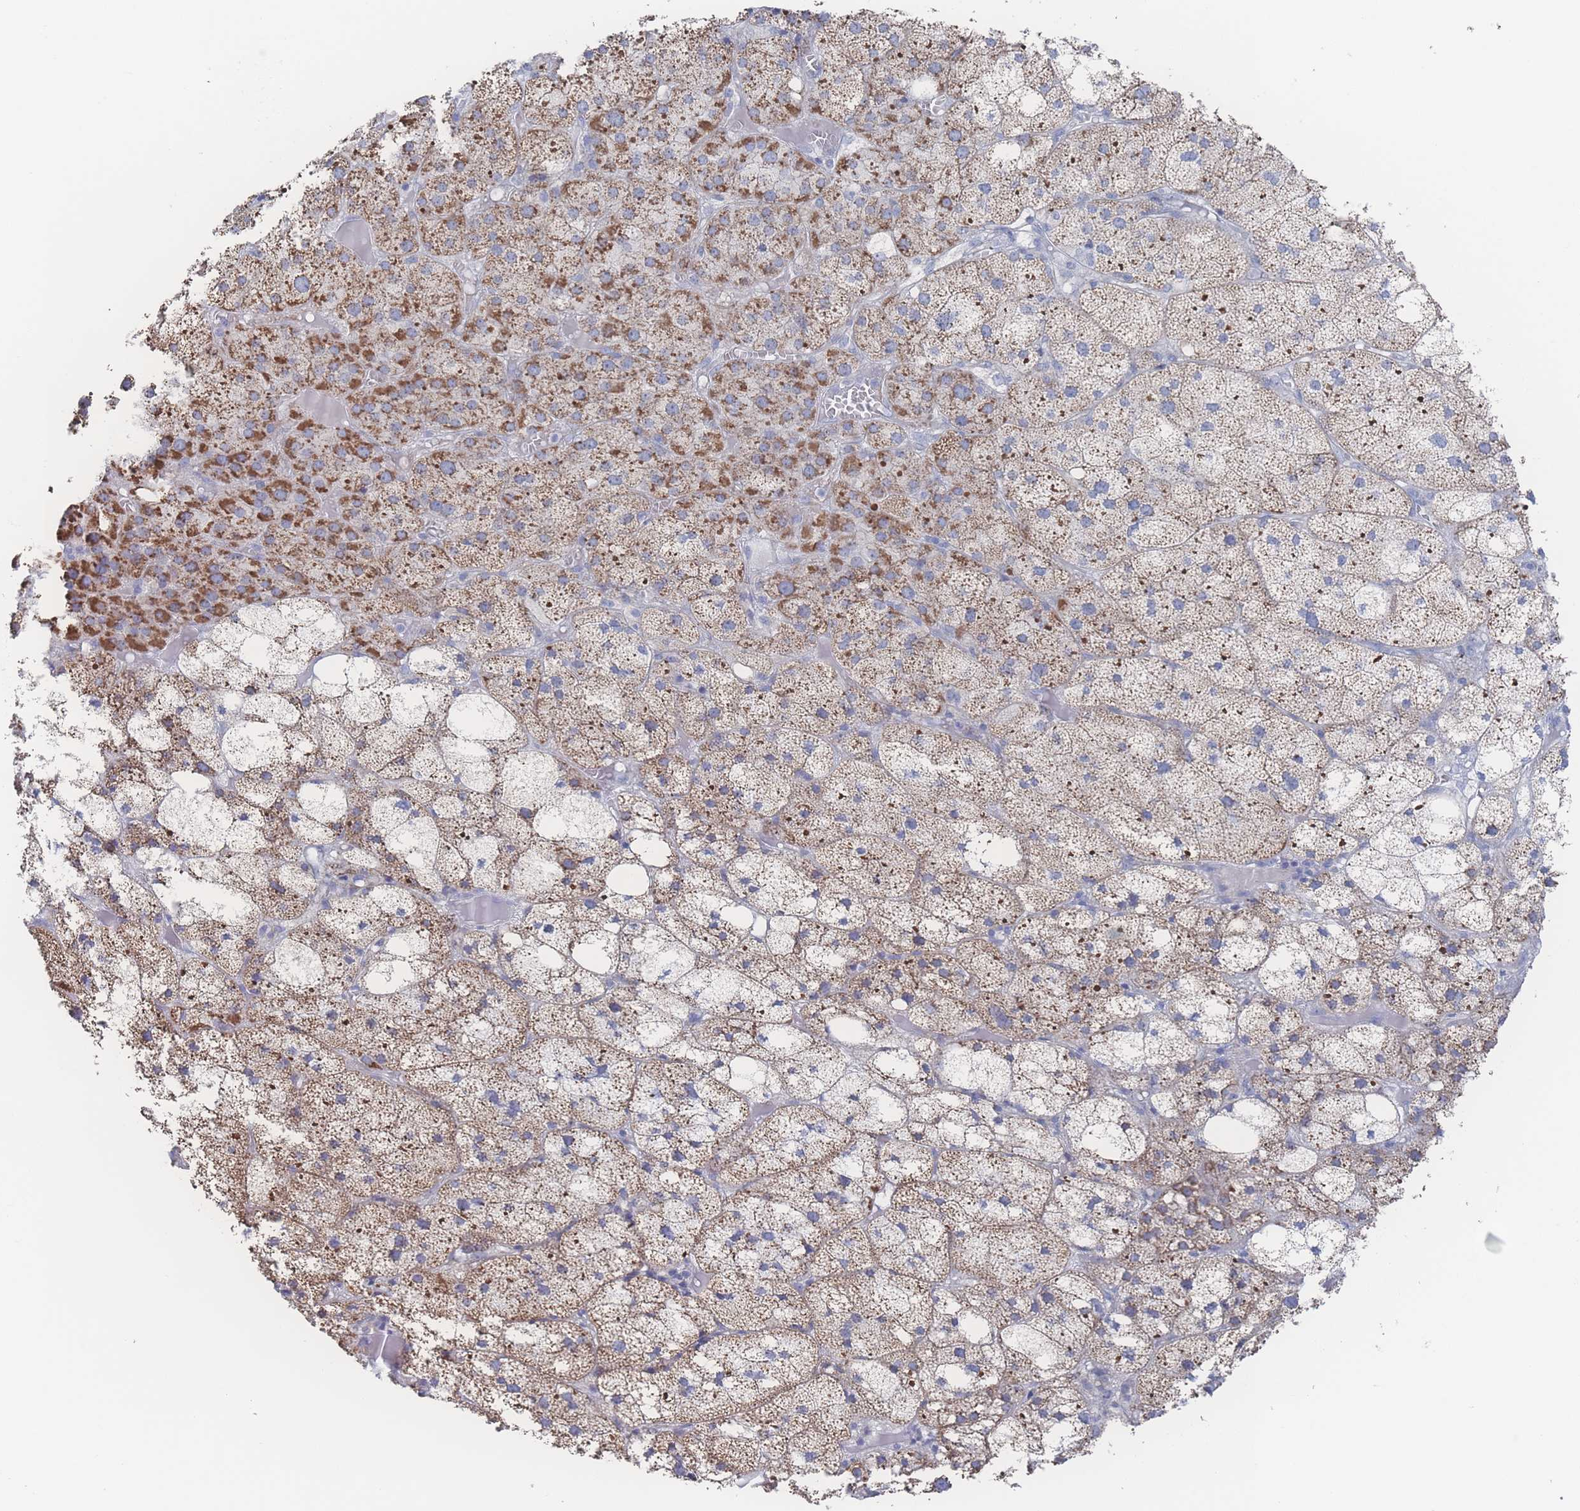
{"staining": {"intensity": "moderate", "quantity": "25%-75%", "location": "cytoplasmic/membranous"}, "tissue": "adrenal gland", "cell_type": "Glandular cells", "image_type": "normal", "snomed": [{"axis": "morphology", "description": "Normal tissue, NOS"}, {"axis": "topography", "description": "Adrenal gland"}], "caption": "Immunohistochemical staining of unremarkable human adrenal gland exhibits 25%-75% levels of moderate cytoplasmic/membranous protein expression in approximately 25%-75% of glandular cells.", "gene": "SNPH", "patient": {"sex": "female", "age": 61}}